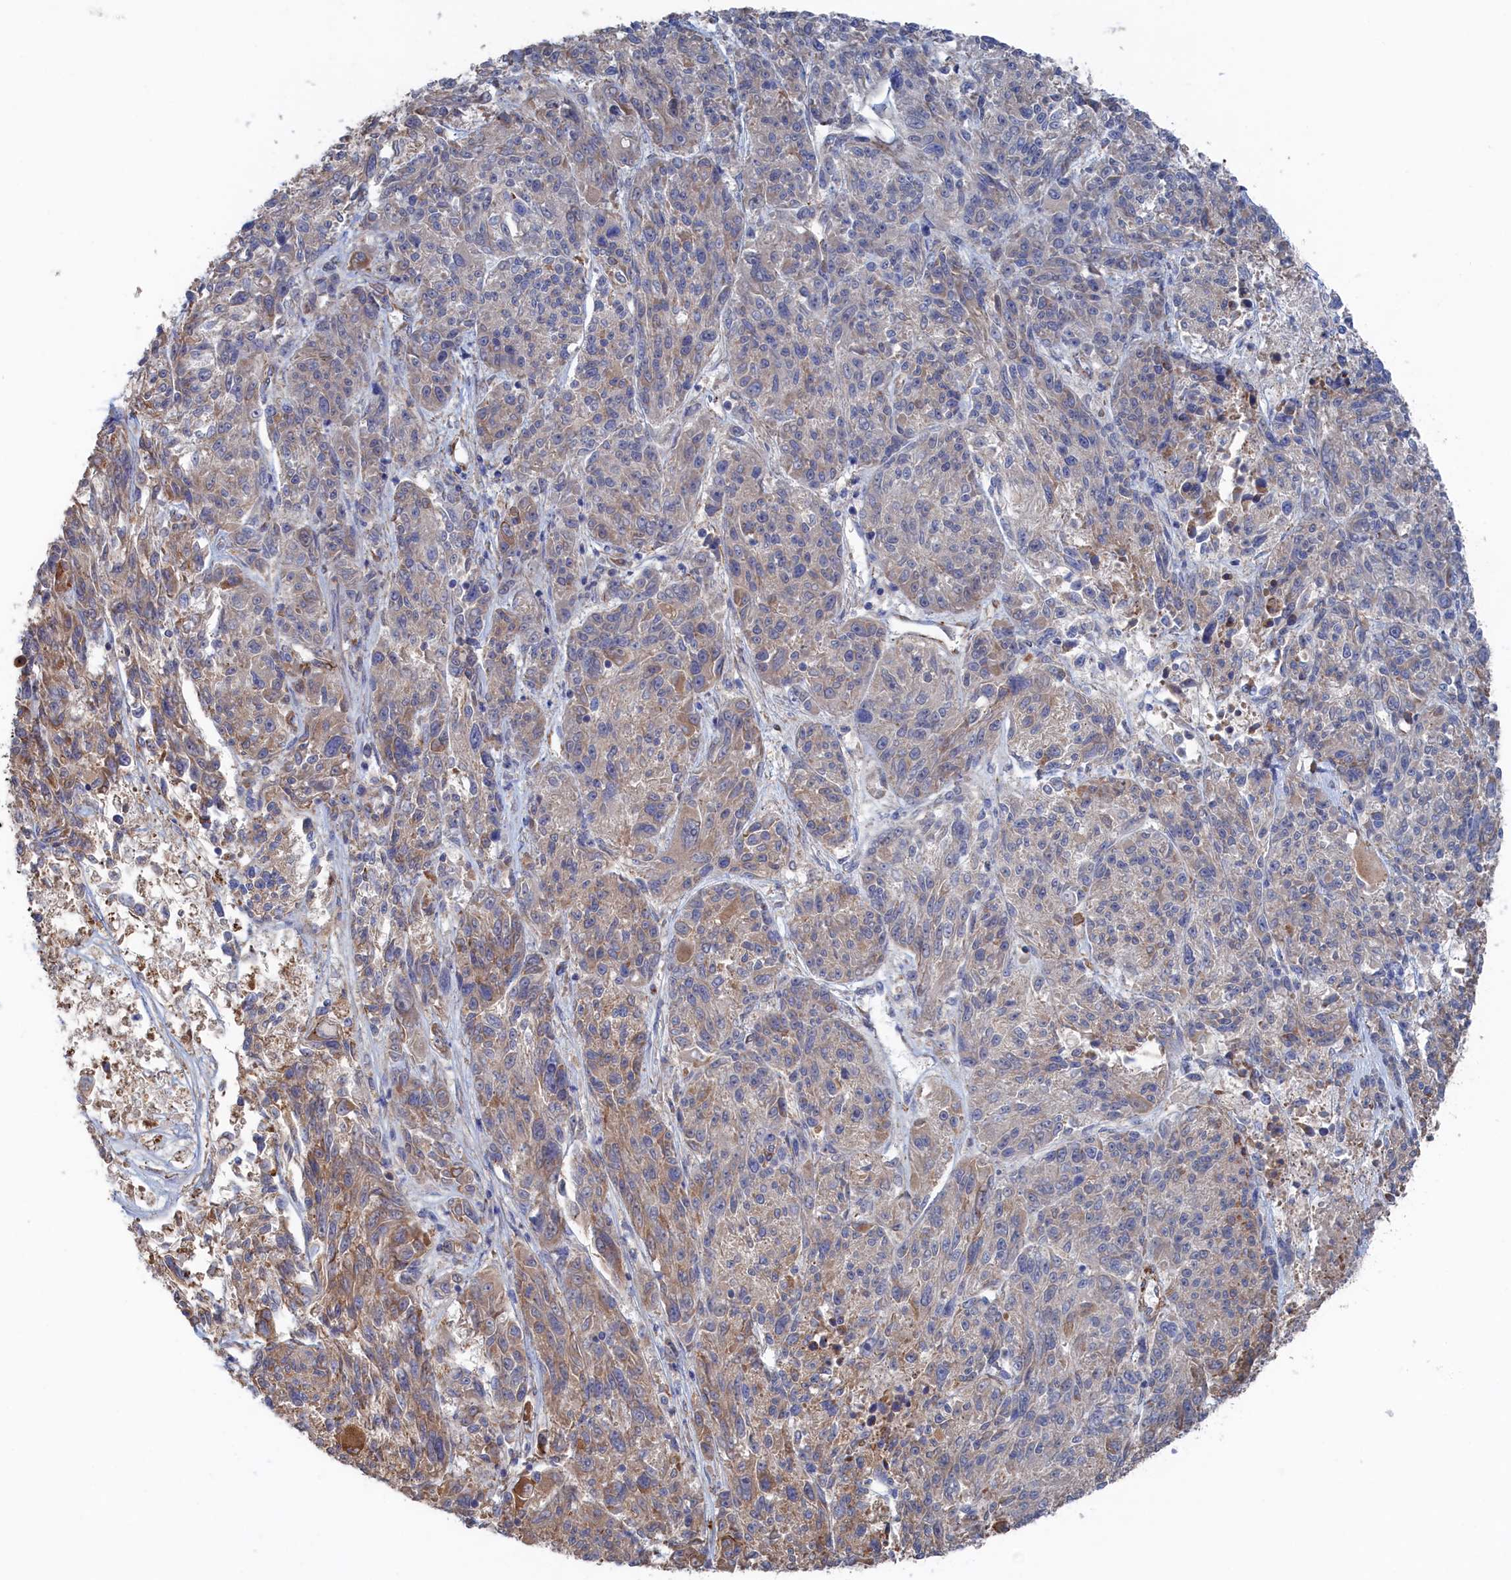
{"staining": {"intensity": "weak", "quantity": "25%-75%", "location": "cytoplasmic/membranous"}, "tissue": "melanoma", "cell_type": "Tumor cells", "image_type": "cancer", "snomed": [{"axis": "morphology", "description": "Malignant melanoma, NOS"}, {"axis": "topography", "description": "Skin"}], "caption": "Immunohistochemistry (IHC) photomicrograph of neoplastic tissue: melanoma stained using immunohistochemistry (IHC) demonstrates low levels of weak protein expression localized specifically in the cytoplasmic/membranous of tumor cells, appearing as a cytoplasmic/membranous brown color.", "gene": "FILIP1L", "patient": {"sex": "male", "age": 53}}